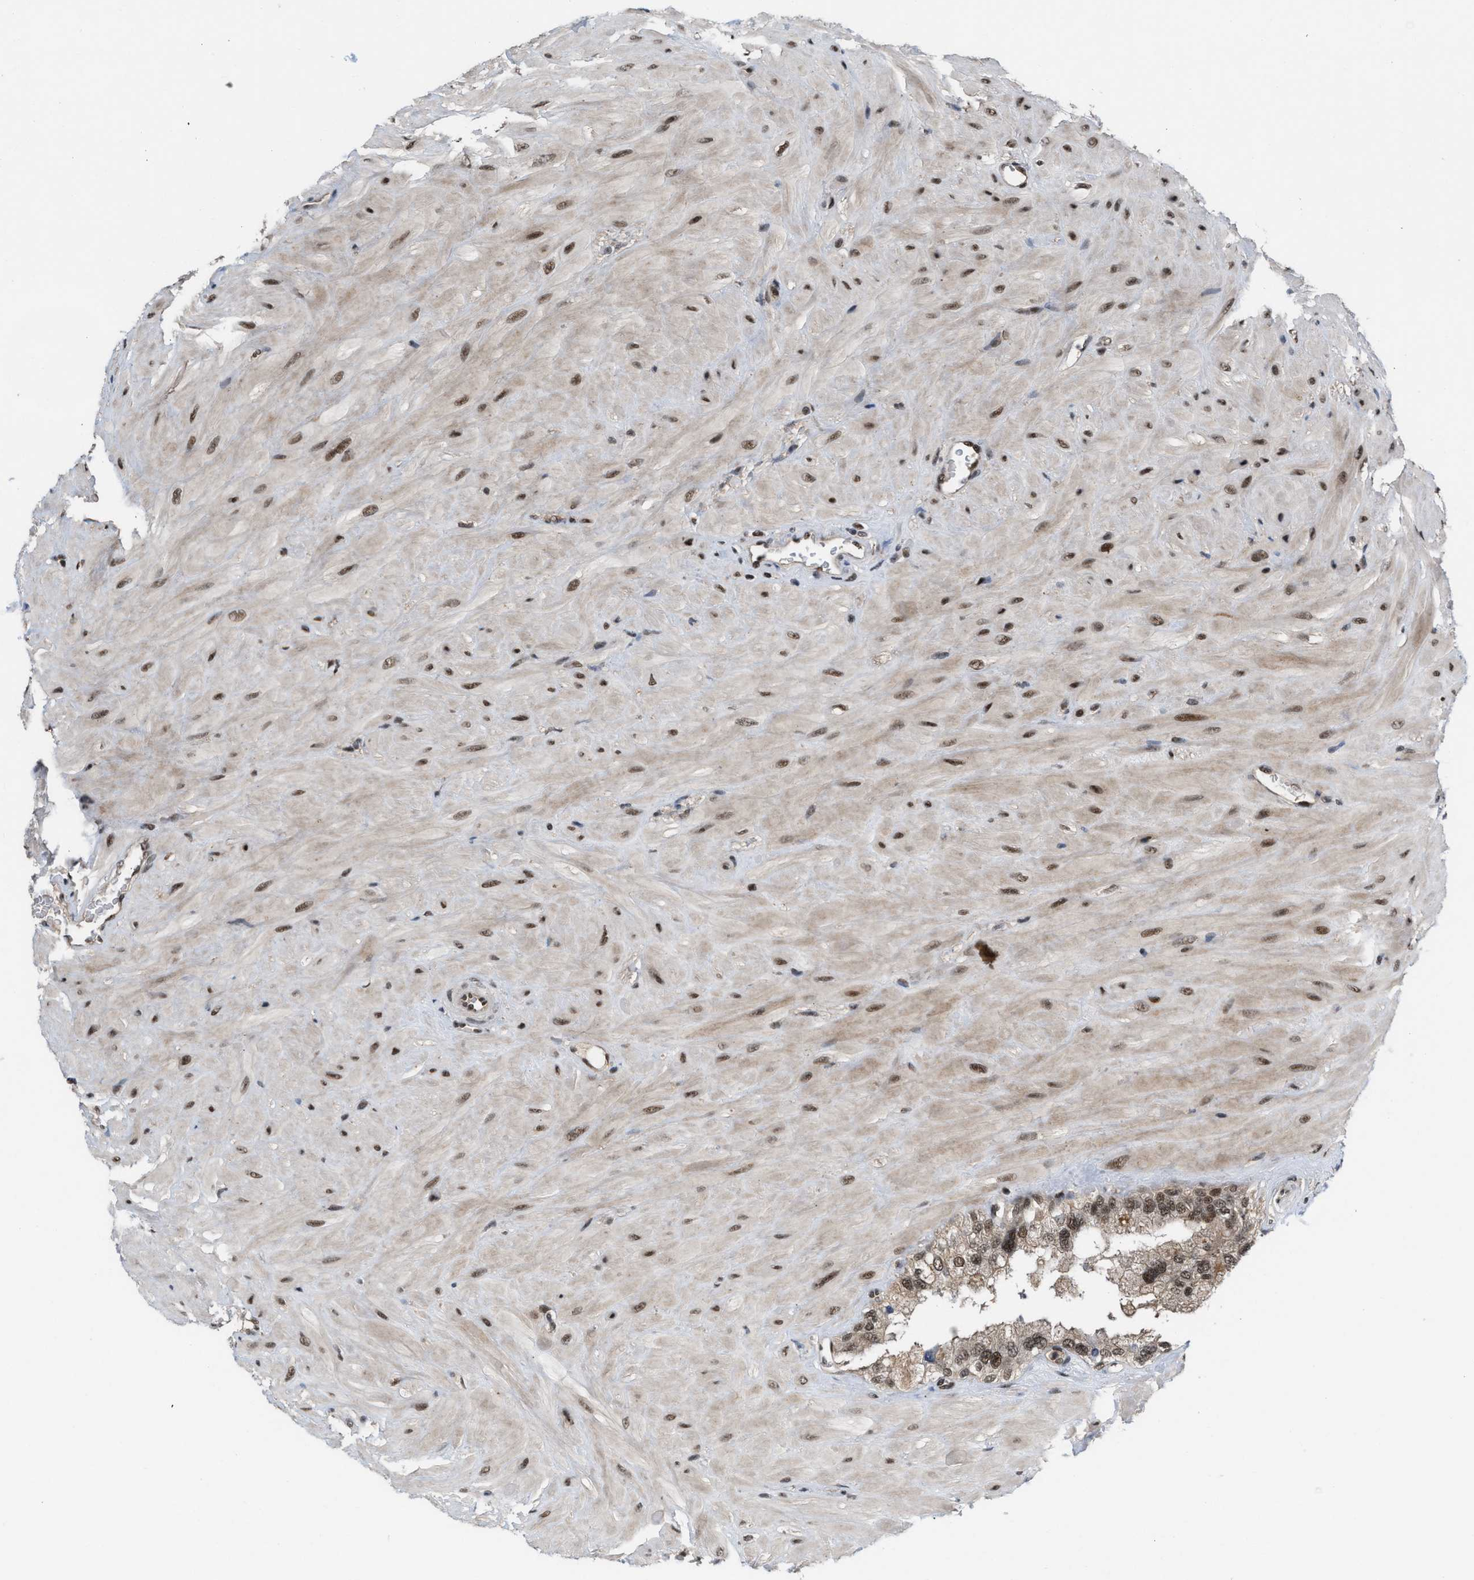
{"staining": {"intensity": "moderate", "quantity": ">75%", "location": "nuclear"}, "tissue": "seminal vesicle", "cell_type": "Glandular cells", "image_type": "normal", "snomed": [{"axis": "morphology", "description": "Normal tissue, NOS"}, {"axis": "topography", "description": "Prostate"}, {"axis": "topography", "description": "Seminal veicle"}], "caption": "Immunohistochemistry (IHC) (DAB) staining of unremarkable seminal vesicle displays moderate nuclear protein staining in about >75% of glandular cells.", "gene": "PRPF4", "patient": {"sex": "male", "age": 51}}